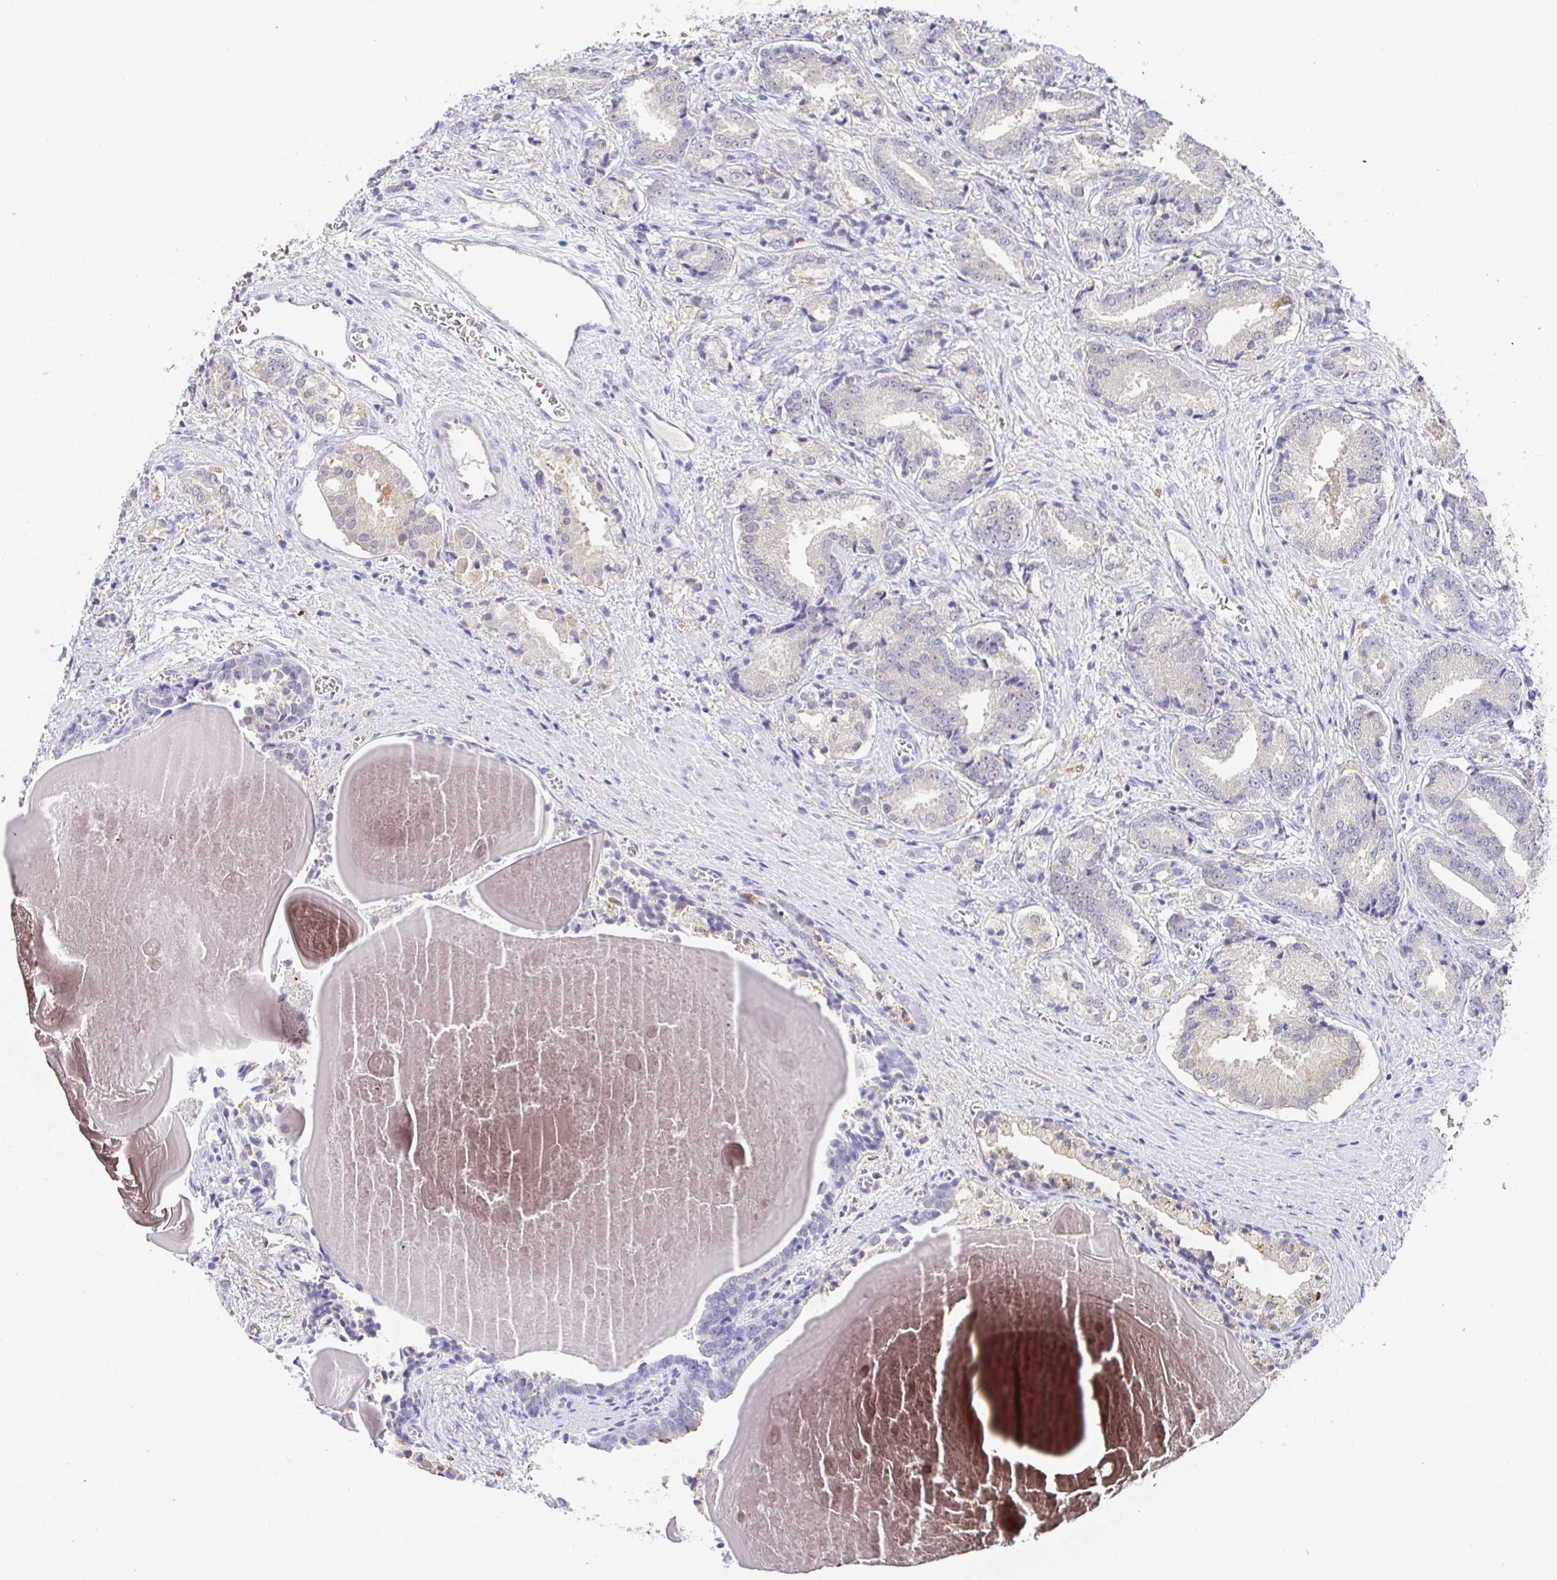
{"staining": {"intensity": "weak", "quantity": "<25%", "location": "cytoplasmic/membranous"}, "tissue": "prostate cancer", "cell_type": "Tumor cells", "image_type": "cancer", "snomed": [{"axis": "morphology", "description": "Adenocarcinoma, High grade"}, {"axis": "topography", "description": "Prostate and seminal vesicle, NOS"}], "caption": "This is an immunohistochemistry histopathology image of human prostate cancer (high-grade adenocarcinoma). There is no positivity in tumor cells.", "gene": "PDE6B", "patient": {"sex": "male", "age": 61}}